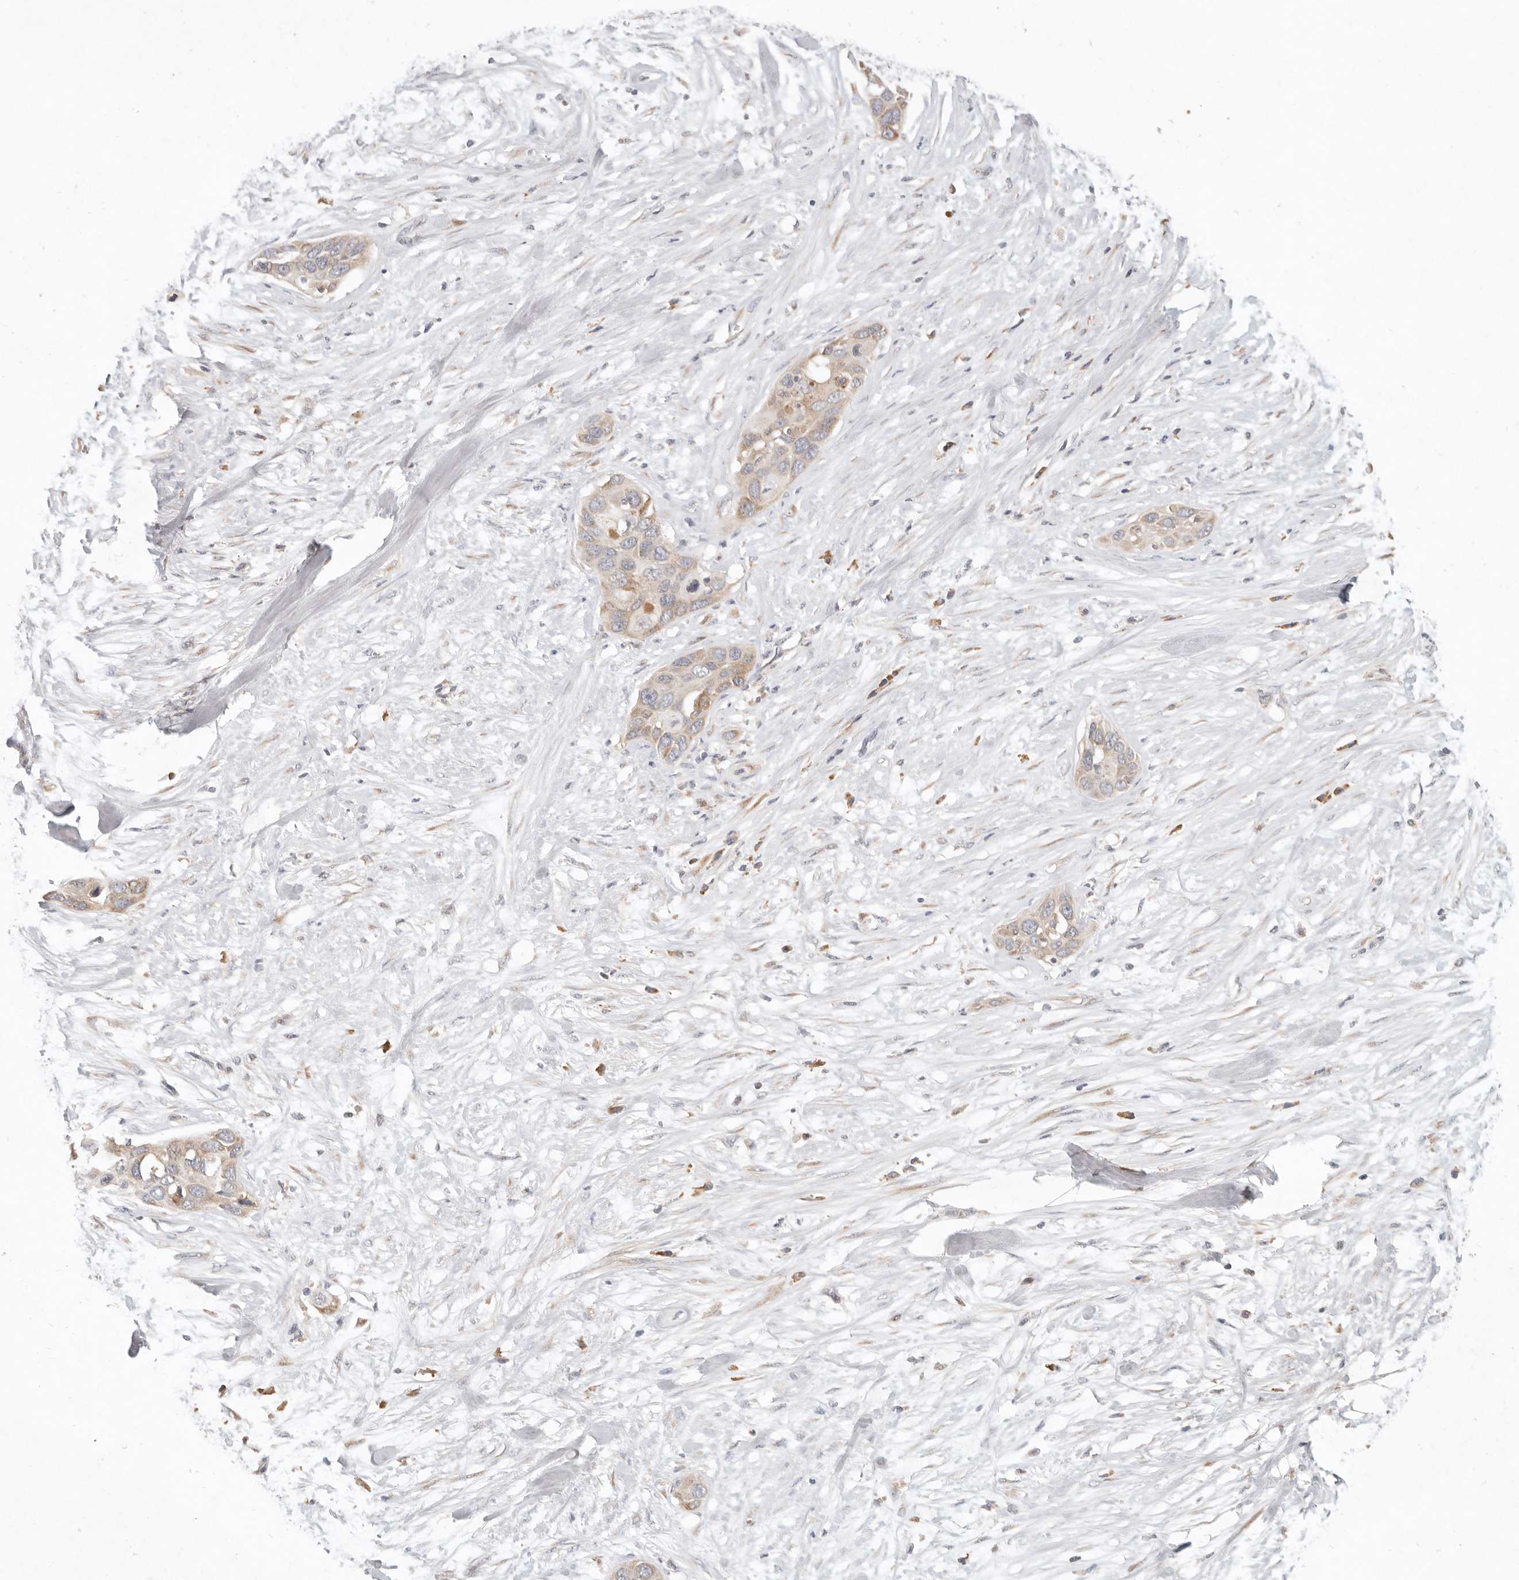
{"staining": {"intensity": "weak", "quantity": "25%-75%", "location": "cytoplasmic/membranous"}, "tissue": "pancreatic cancer", "cell_type": "Tumor cells", "image_type": "cancer", "snomed": [{"axis": "morphology", "description": "Adenocarcinoma, NOS"}, {"axis": "topography", "description": "Pancreas"}], "caption": "The image demonstrates staining of pancreatic adenocarcinoma, revealing weak cytoplasmic/membranous protein expression (brown color) within tumor cells. (Brightfield microscopy of DAB IHC at high magnification).", "gene": "ARHGEF10L", "patient": {"sex": "female", "age": 60}}